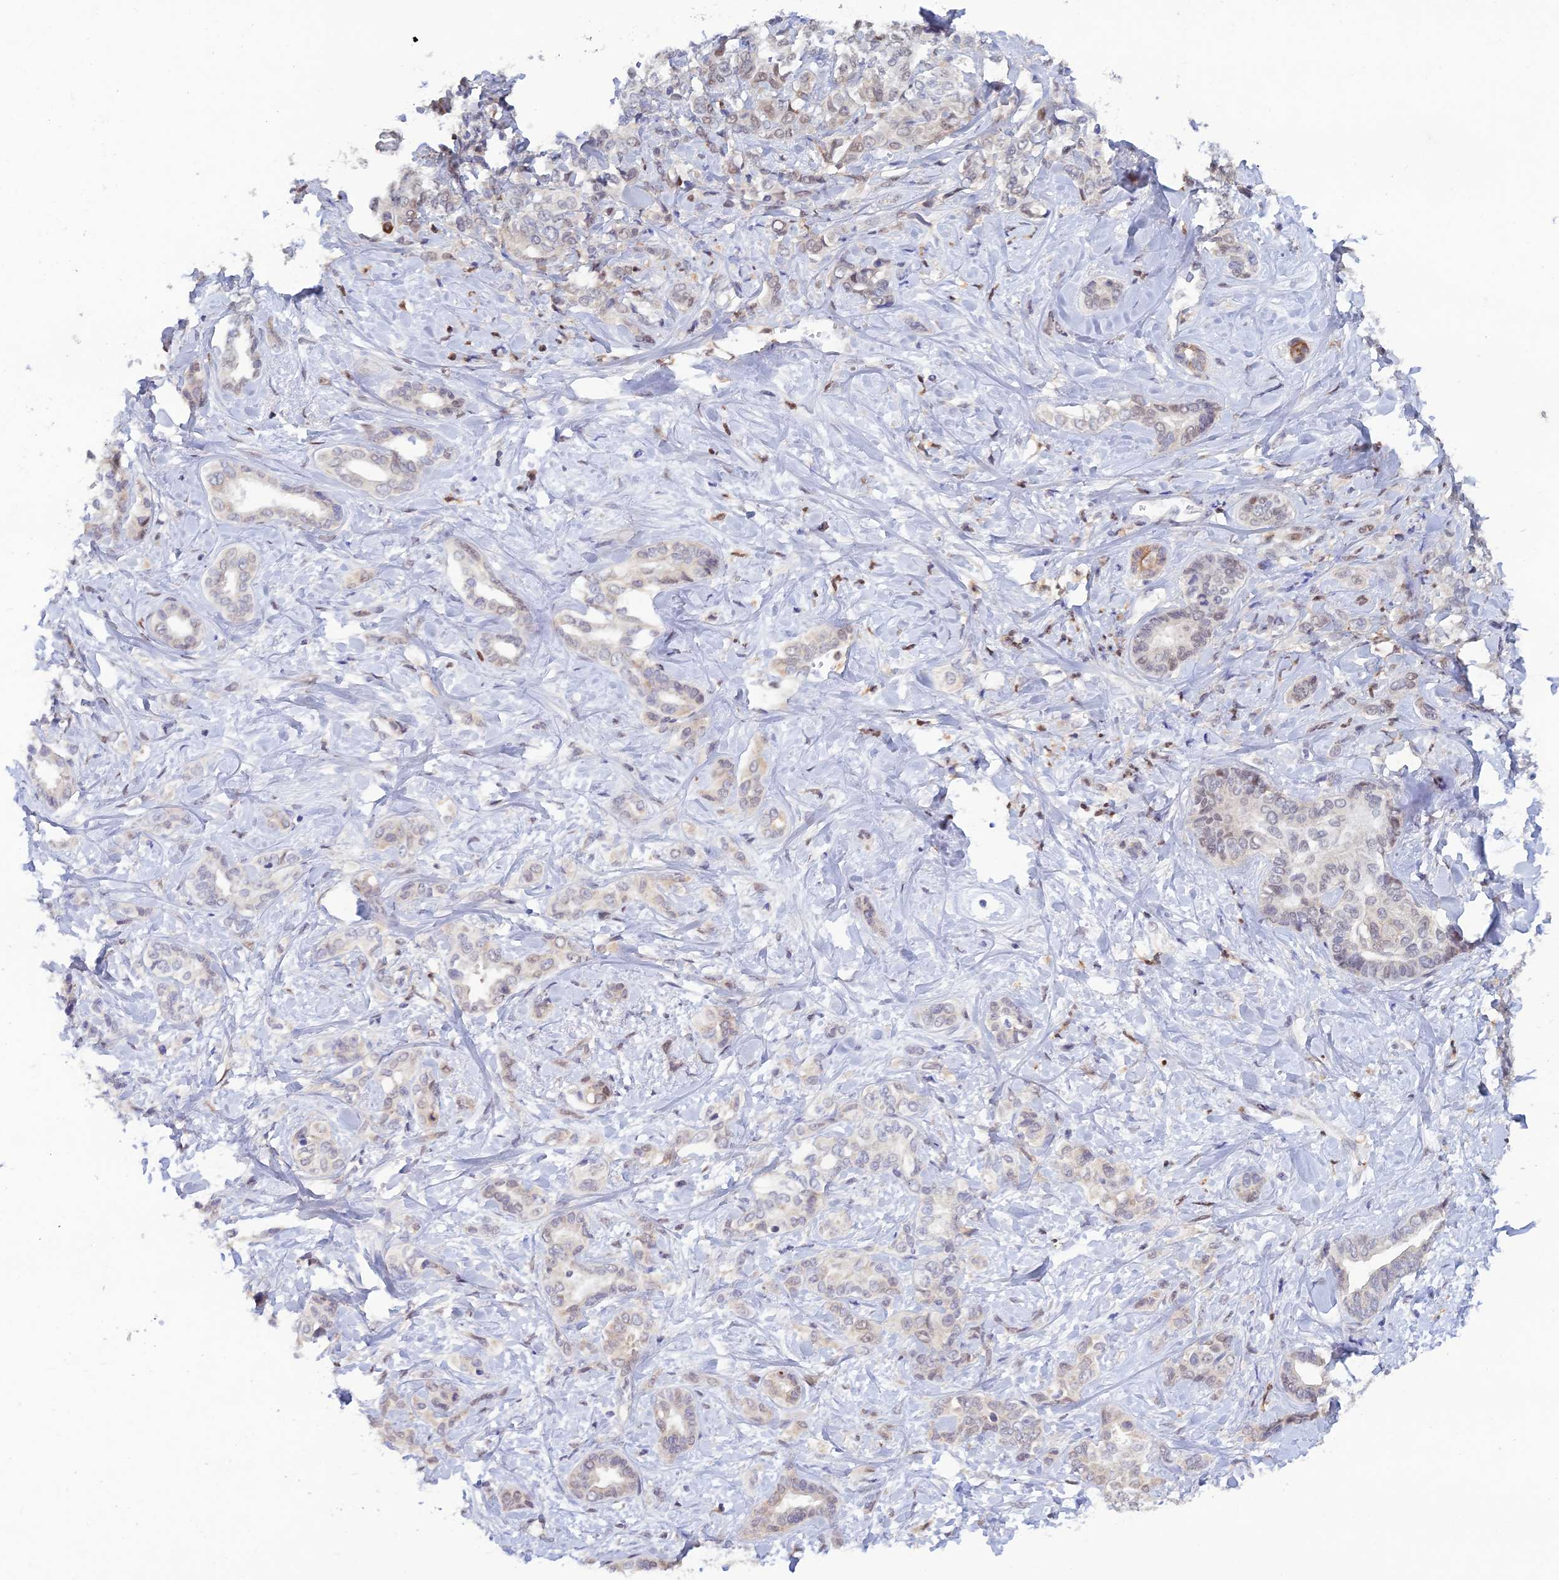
{"staining": {"intensity": "negative", "quantity": "none", "location": "none"}, "tissue": "liver cancer", "cell_type": "Tumor cells", "image_type": "cancer", "snomed": [{"axis": "morphology", "description": "Cholangiocarcinoma"}, {"axis": "topography", "description": "Liver"}], "caption": "An immunohistochemistry micrograph of liver cancer is shown. There is no staining in tumor cells of liver cancer.", "gene": "FASTKD5", "patient": {"sex": "female", "age": 77}}